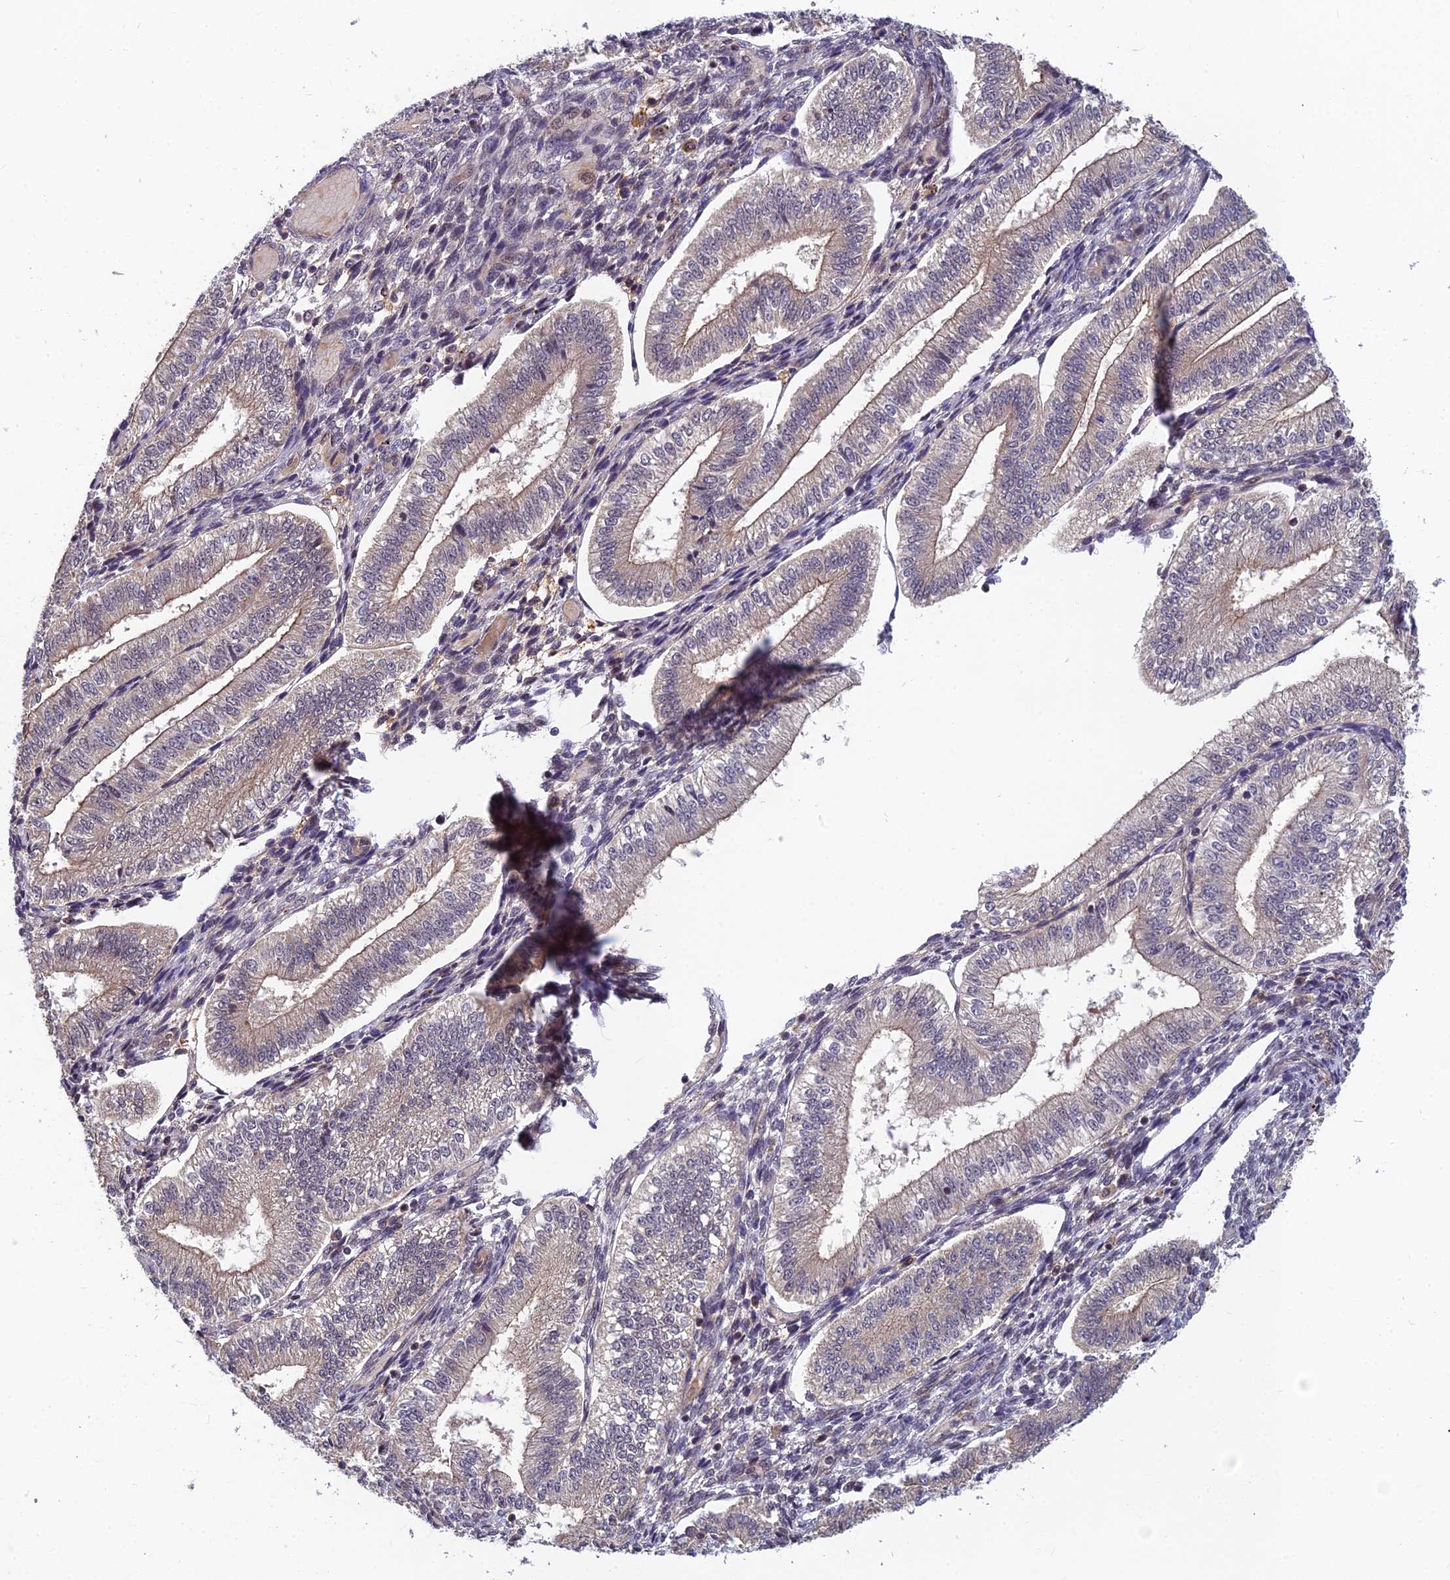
{"staining": {"intensity": "negative", "quantity": "none", "location": "none"}, "tissue": "endometrium", "cell_type": "Cells in endometrial stroma", "image_type": "normal", "snomed": [{"axis": "morphology", "description": "Normal tissue, NOS"}, {"axis": "topography", "description": "Endometrium"}], "caption": "High magnification brightfield microscopy of normal endometrium stained with DAB (brown) and counterstained with hematoxylin (blue): cells in endometrial stroma show no significant expression.", "gene": "PIKFYVE", "patient": {"sex": "female", "age": 34}}